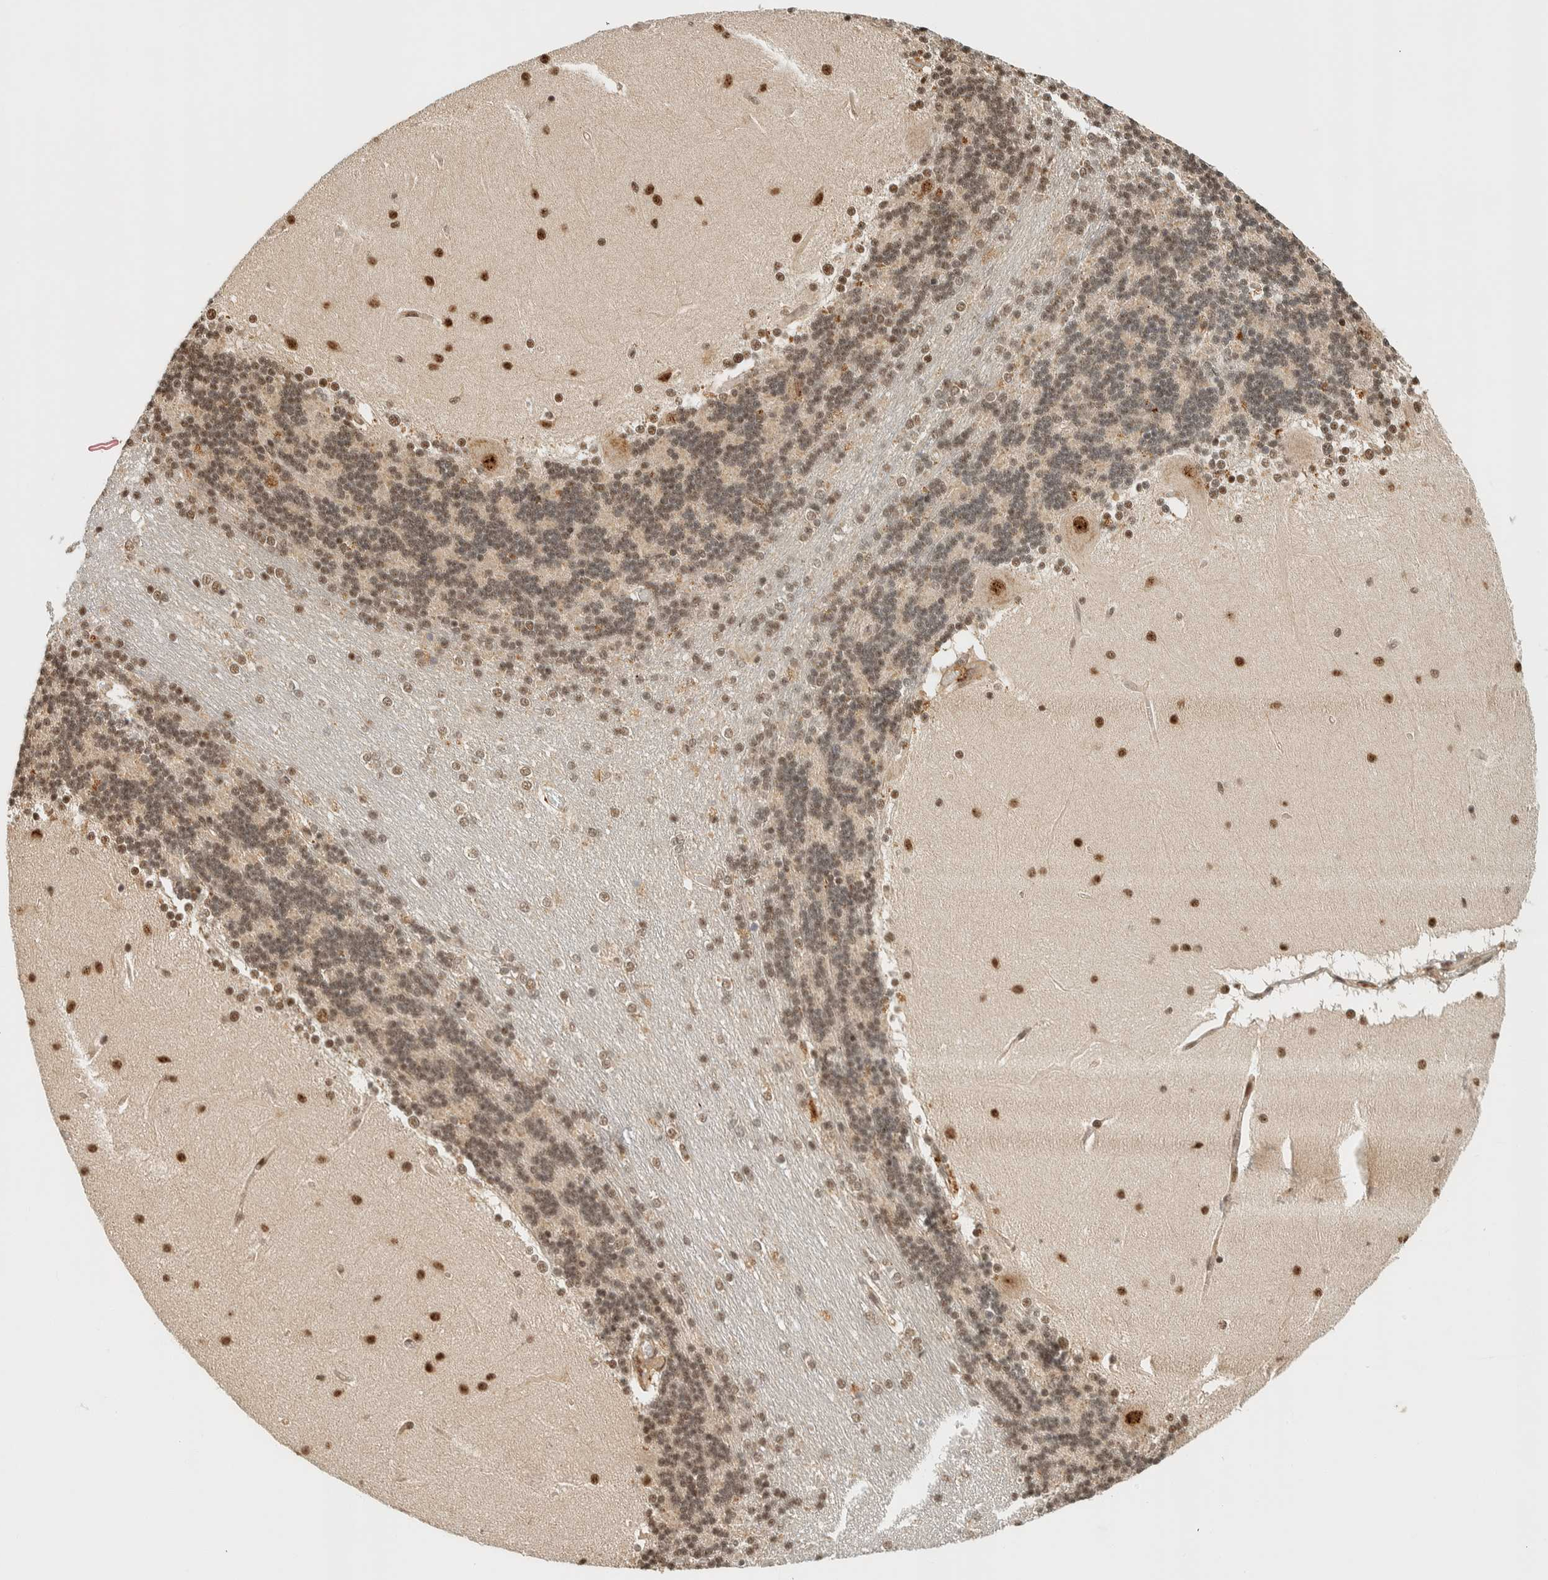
{"staining": {"intensity": "moderate", "quantity": ">75%", "location": "nuclear"}, "tissue": "cerebellum", "cell_type": "Cells in granular layer", "image_type": "normal", "snomed": [{"axis": "morphology", "description": "Normal tissue, NOS"}, {"axis": "topography", "description": "Cerebellum"}], "caption": "Moderate nuclear protein positivity is seen in about >75% of cells in granular layer in cerebellum.", "gene": "SIK1", "patient": {"sex": "female", "age": 54}}